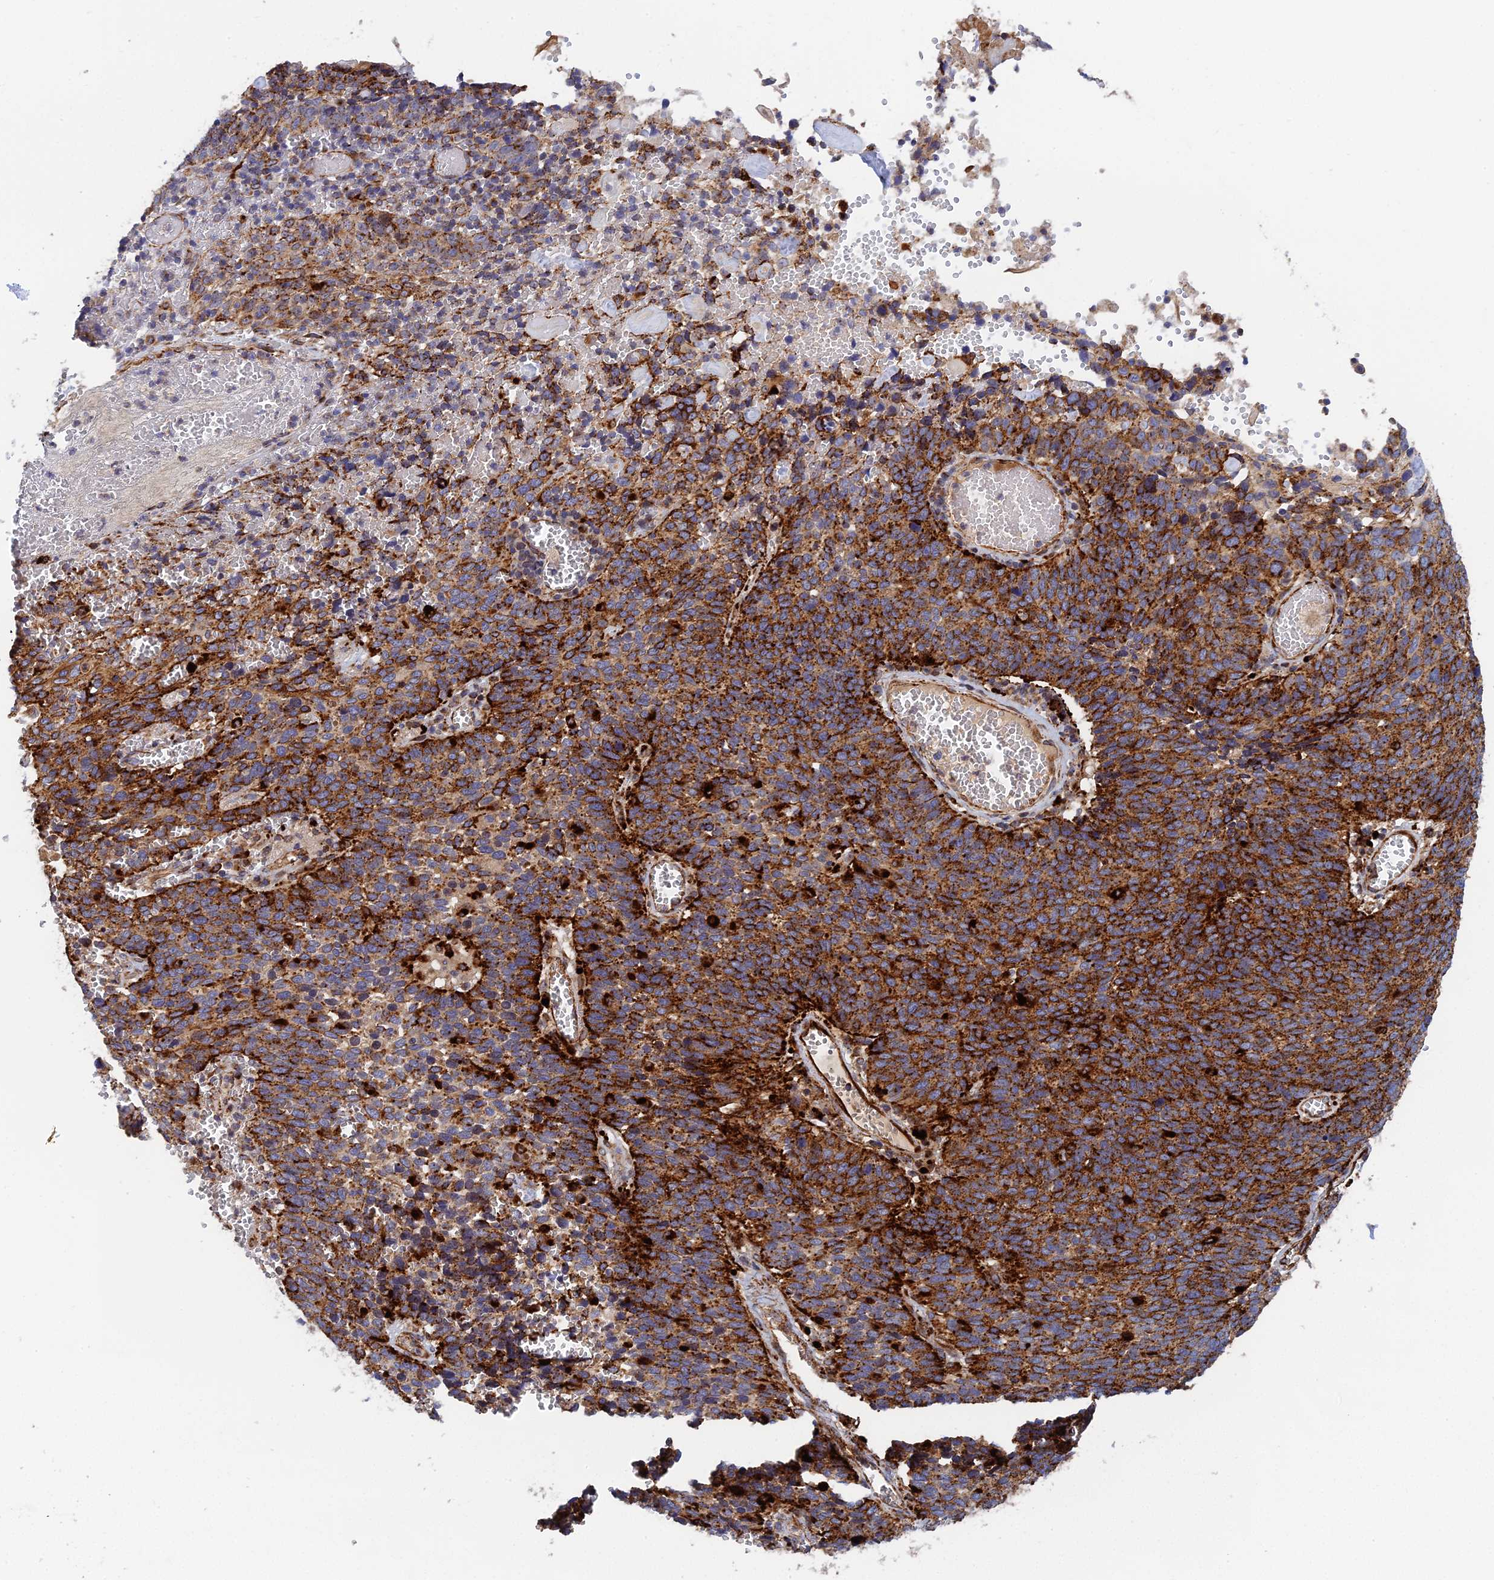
{"staining": {"intensity": "strong", "quantity": "25%-75%", "location": "cytoplasmic/membranous"}, "tissue": "cervical cancer", "cell_type": "Tumor cells", "image_type": "cancer", "snomed": [{"axis": "morphology", "description": "Squamous cell carcinoma, NOS"}, {"axis": "topography", "description": "Cervix"}], "caption": "Protein expression analysis of human cervical squamous cell carcinoma reveals strong cytoplasmic/membranous positivity in about 25%-75% of tumor cells.", "gene": "PPP2R3C", "patient": {"sex": "female", "age": 39}}